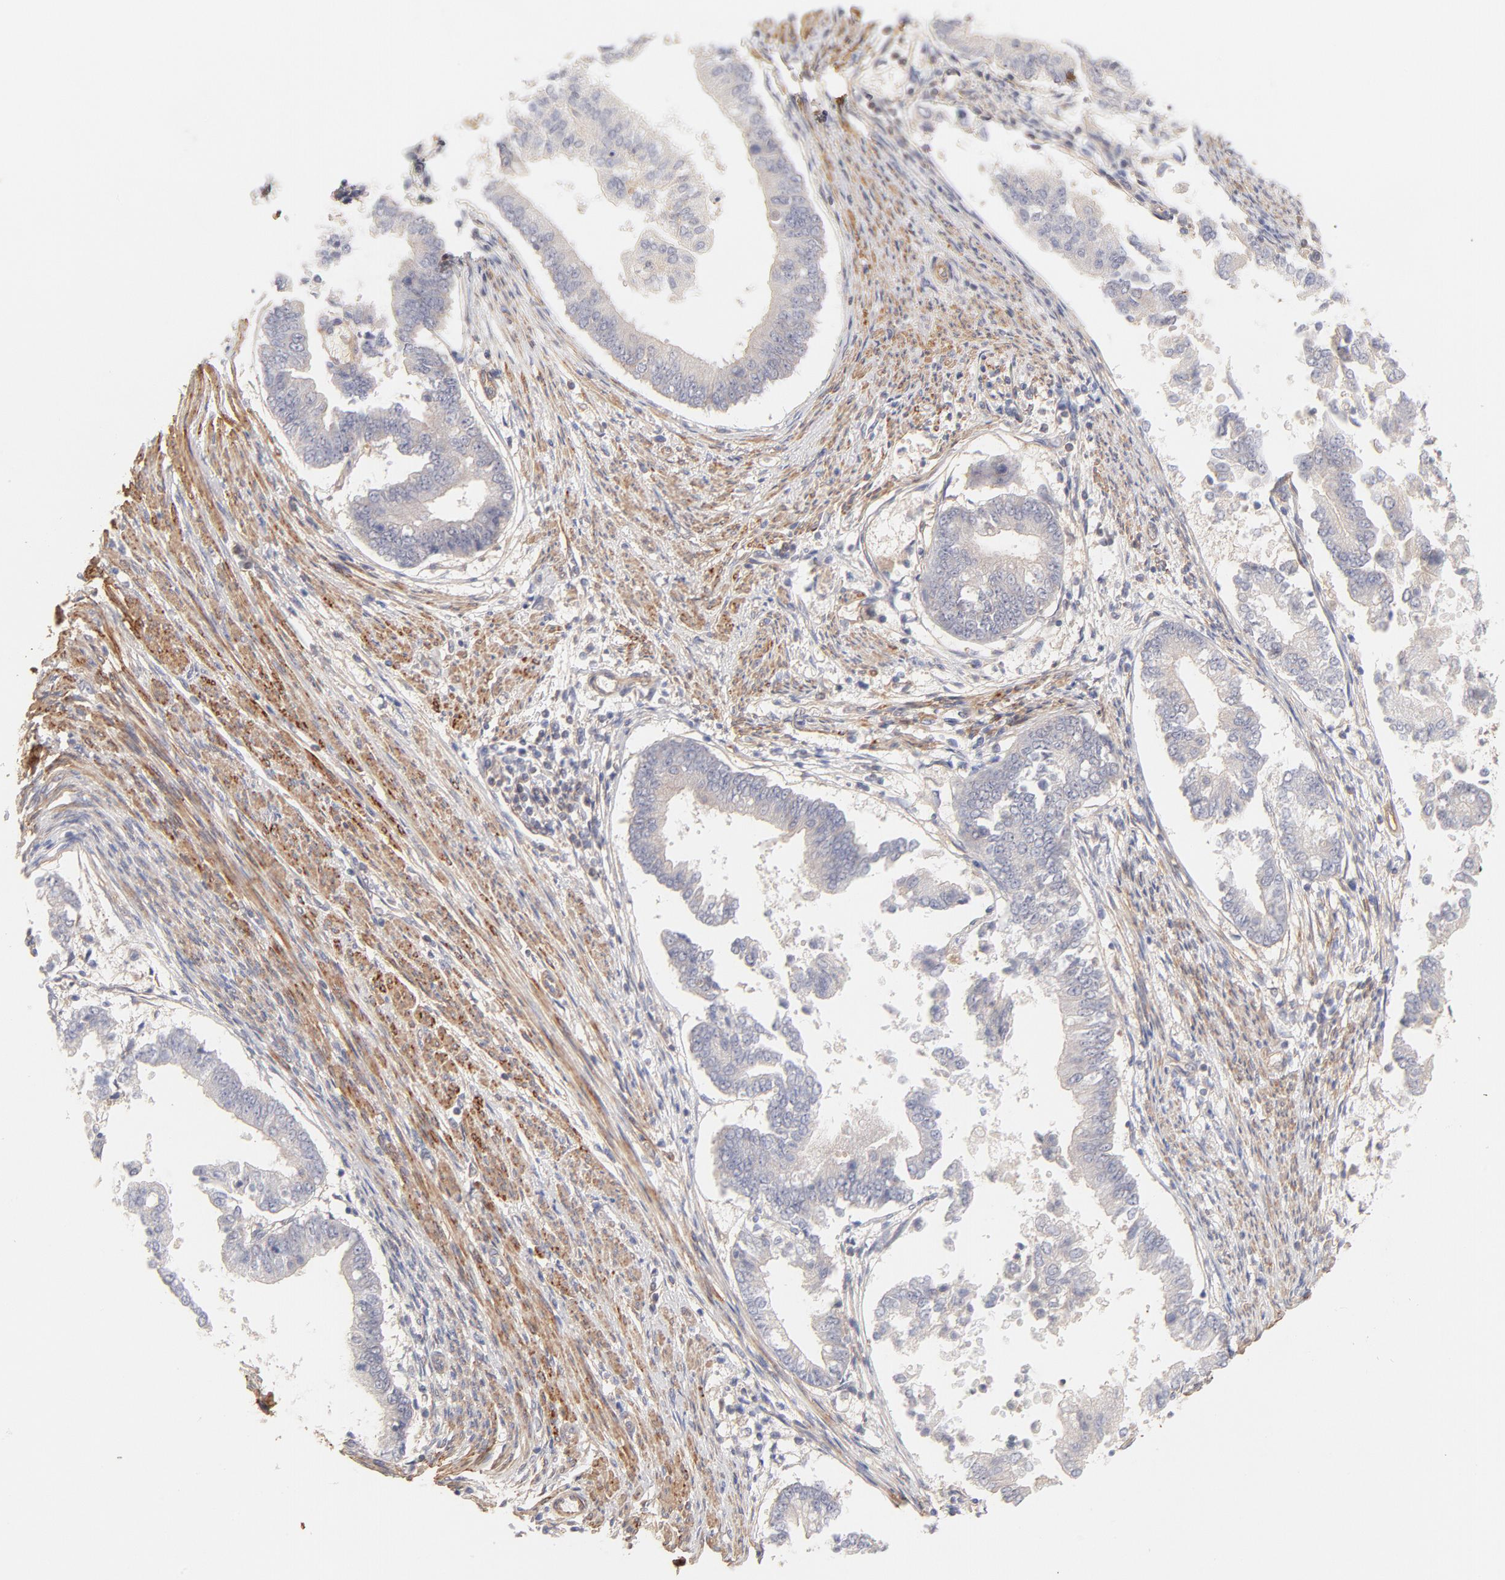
{"staining": {"intensity": "negative", "quantity": "none", "location": "none"}, "tissue": "endometrial cancer", "cell_type": "Tumor cells", "image_type": "cancer", "snomed": [{"axis": "morphology", "description": "Adenocarcinoma, NOS"}, {"axis": "topography", "description": "Endometrium"}], "caption": "A high-resolution image shows immunohistochemistry (IHC) staining of adenocarcinoma (endometrial), which displays no significant staining in tumor cells.", "gene": "LDLRAP1", "patient": {"sex": "female", "age": 63}}